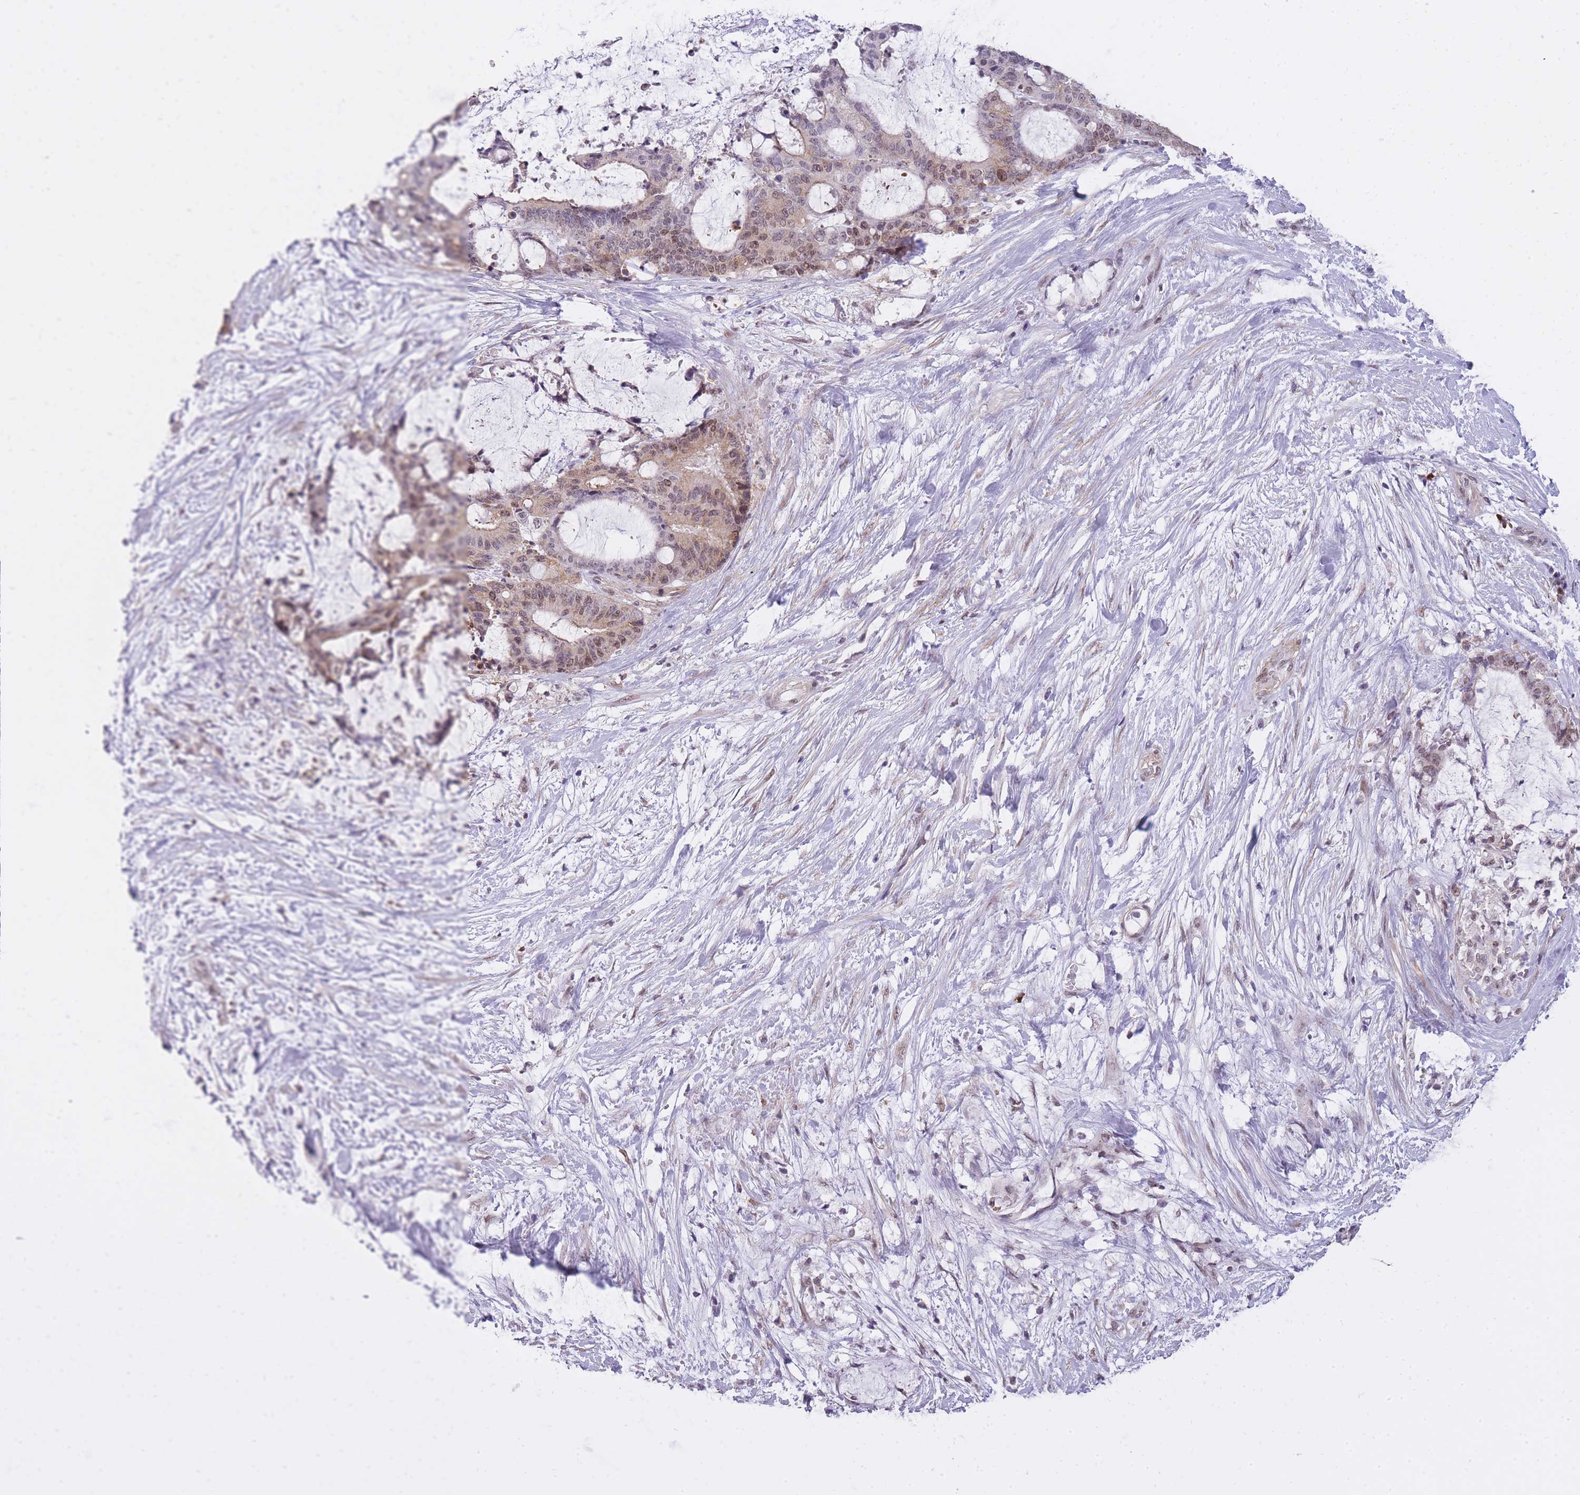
{"staining": {"intensity": "moderate", "quantity": "25%-75%", "location": "nuclear"}, "tissue": "liver cancer", "cell_type": "Tumor cells", "image_type": "cancer", "snomed": [{"axis": "morphology", "description": "Normal tissue, NOS"}, {"axis": "morphology", "description": "Cholangiocarcinoma"}, {"axis": "topography", "description": "Liver"}, {"axis": "topography", "description": "Peripheral nerve tissue"}], "caption": "Tumor cells display medium levels of moderate nuclear positivity in about 25%-75% of cells in human cholangiocarcinoma (liver). (DAB IHC, brown staining for protein, blue staining for nuclei).", "gene": "TIGD1", "patient": {"sex": "female", "age": 73}}